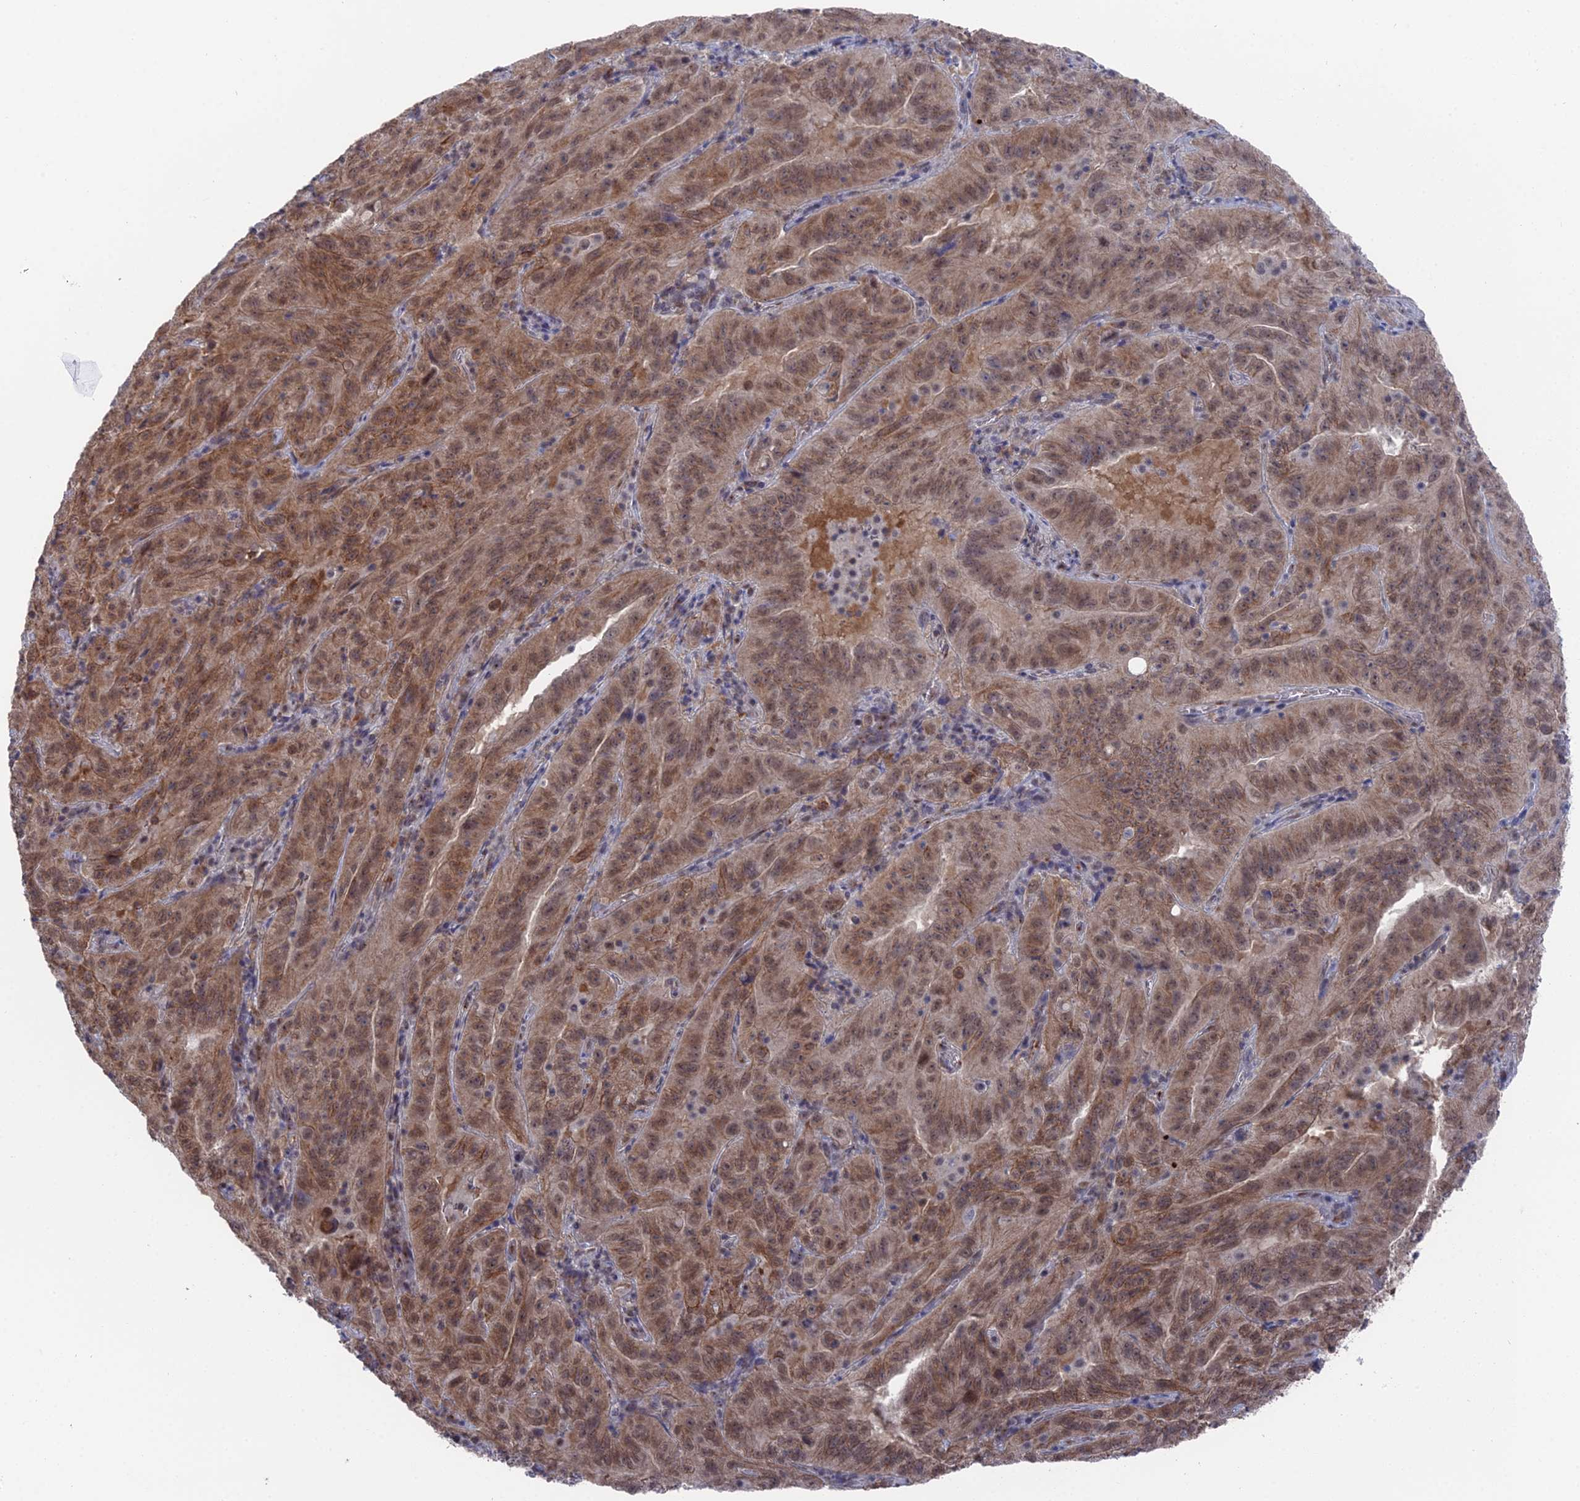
{"staining": {"intensity": "moderate", "quantity": ">75%", "location": "cytoplasmic/membranous,nuclear"}, "tissue": "pancreatic cancer", "cell_type": "Tumor cells", "image_type": "cancer", "snomed": [{"axis": "morphology", "description": "Adenocarcinoma, NOS"}, {"axis": "topography", "description": "Pancreas"}], "caption": "Immunohistochemistry of adenocarcinoma (pancreatic) reveals medium levels of moderate cytoplasmic/membranous and nuclear positivity in approximately >75% of tumor cells. (IHC, brightfield microscopy, high magnification).", "gene": "FHIP2A", "patient": {"sex": "male", "age": 63}}